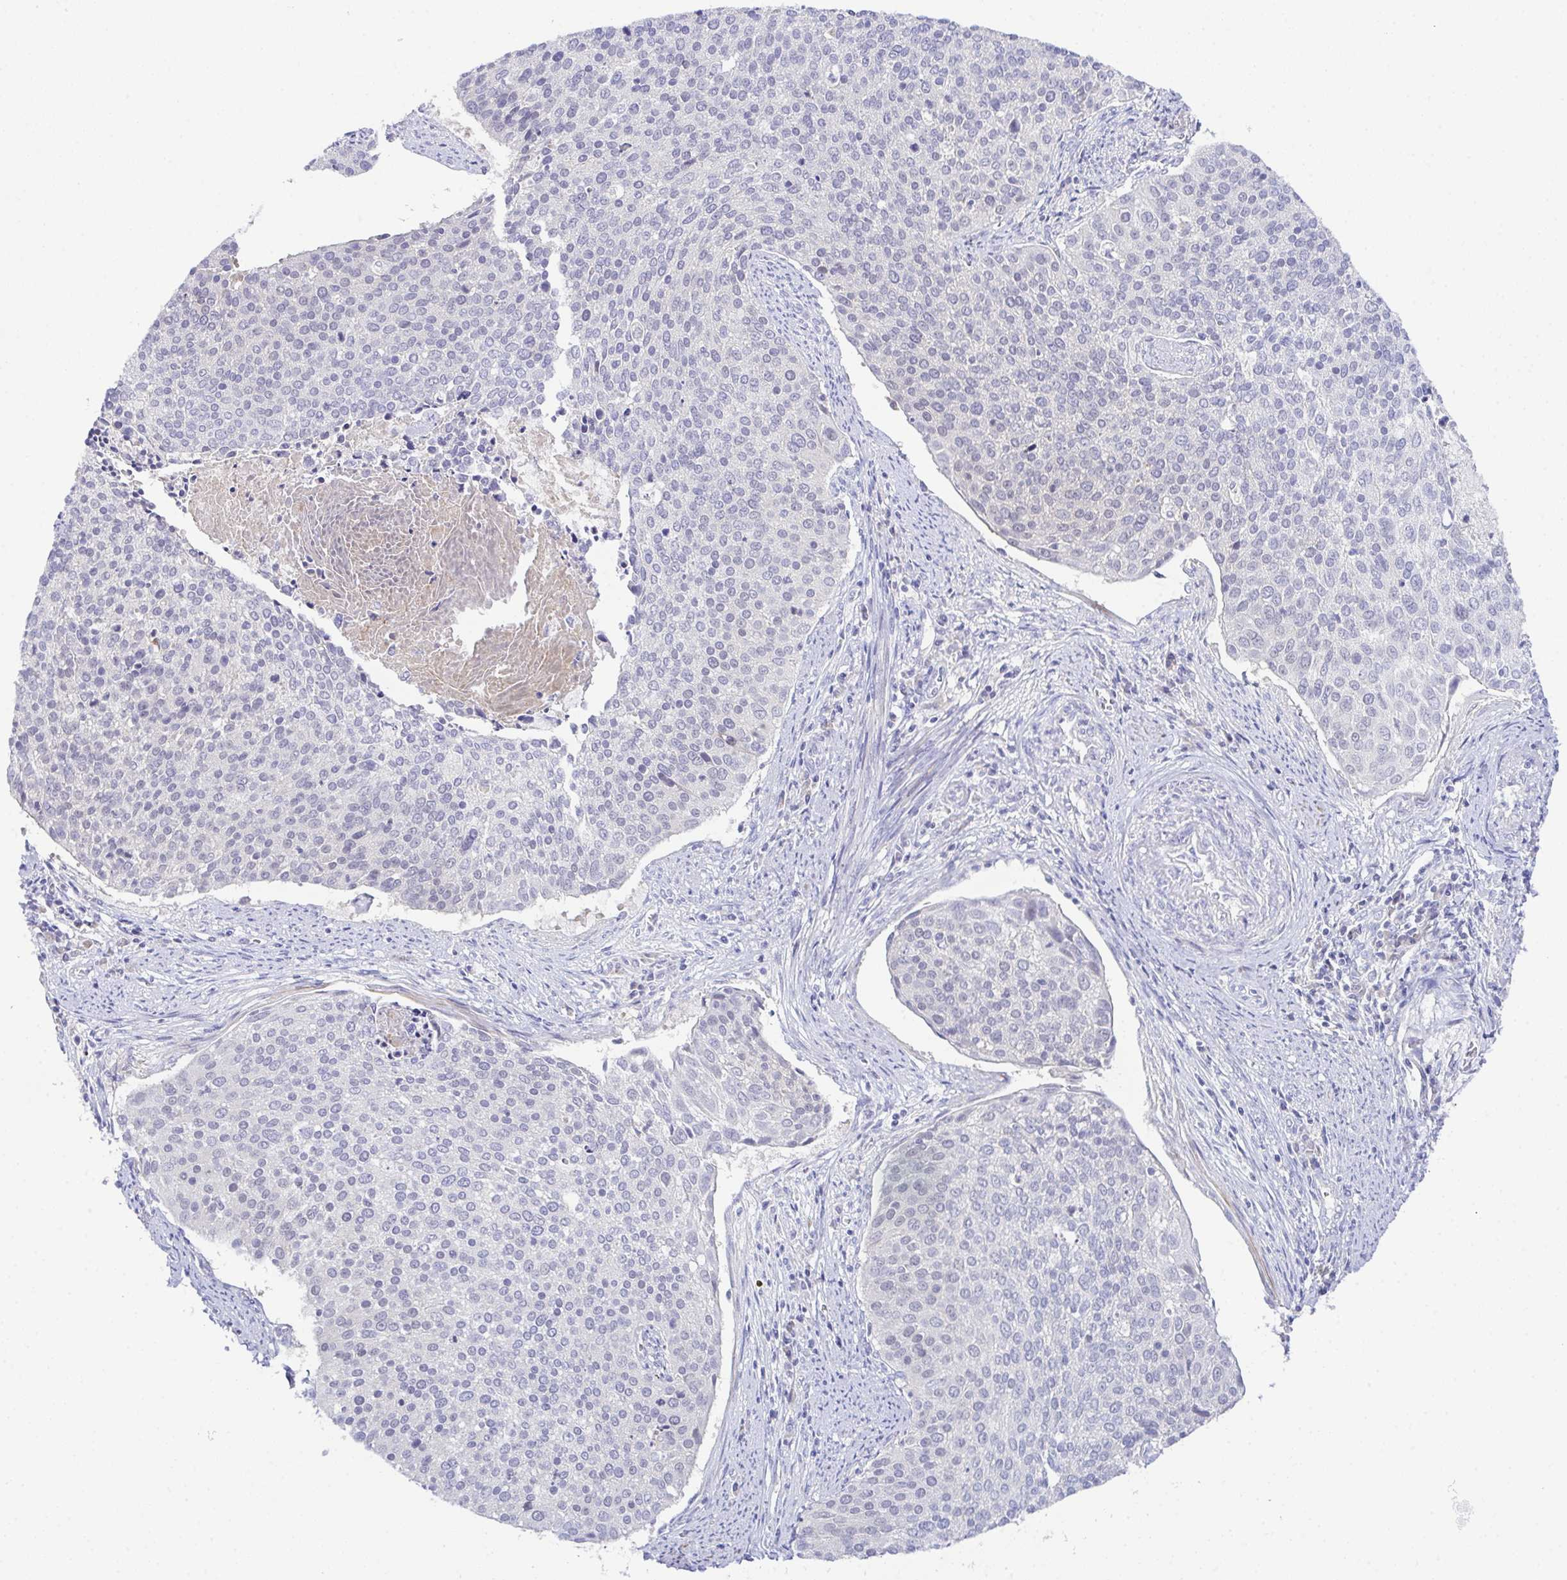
{"staining": {"intensity": "negative", "quantity": "none", "location": "none"}, "tissue": "cervical cancer", "cell_type": "Tumor cells", "image_type": "cancer", "snomed": [{"axis": "morphology", "description": "Squamous cell carcinoma, NOS"}, {"axis": "topography", "description": "Cervix"}], "caption": "An image of human cervical cancer is negative for staining in tumor cells. (DAB (3,3'-diaminobenzidine) IHC with hematoxylin counter stain).", "gene": "CFAP97D1", "patient": {"sex": "female", "age": 39}}